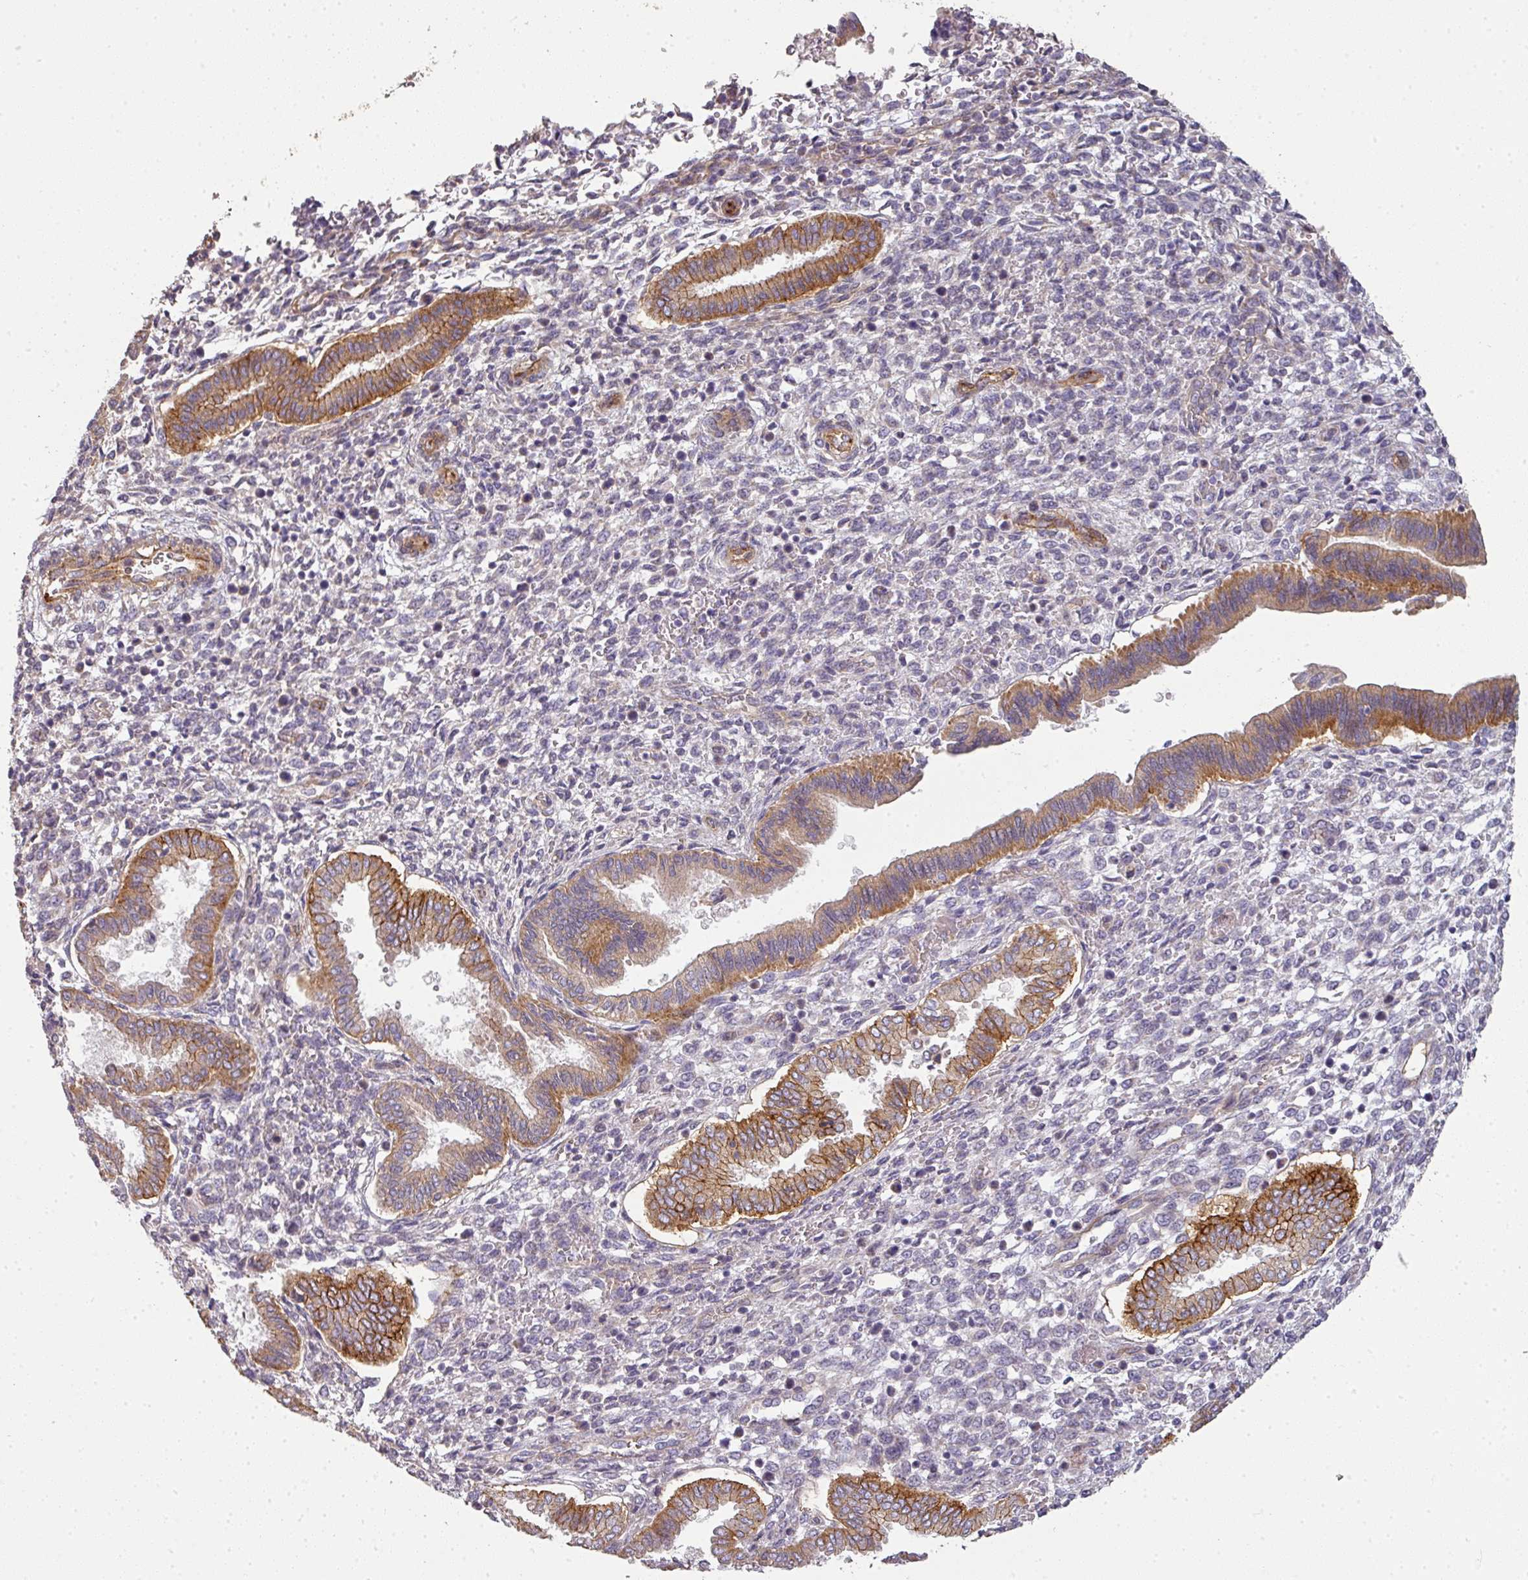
{"staining": {"intensity": "negative", "quantity": "none", "location": "none"}, "tissue": "endometrium", "cell_type": "Cells in endometrial stroma", "image_type": "normal", "snomed": [{"axis": "morphology", "description": "Normal tissue, NOS"}, {"axis": "topography", "description": "Endometrium"}], "caption": "Micrograph shows no significant protein positivity in cells in endometrial stroma of unremarkable endometrium. (Stains: DAB (3,3'-diaminobenzidine) IHC with hematoxylin counter stain, Microscopy: brightfield microscopy at high magnification).", "gene": "PCDH1", "patient": {"sex": "female", "age": 24}}